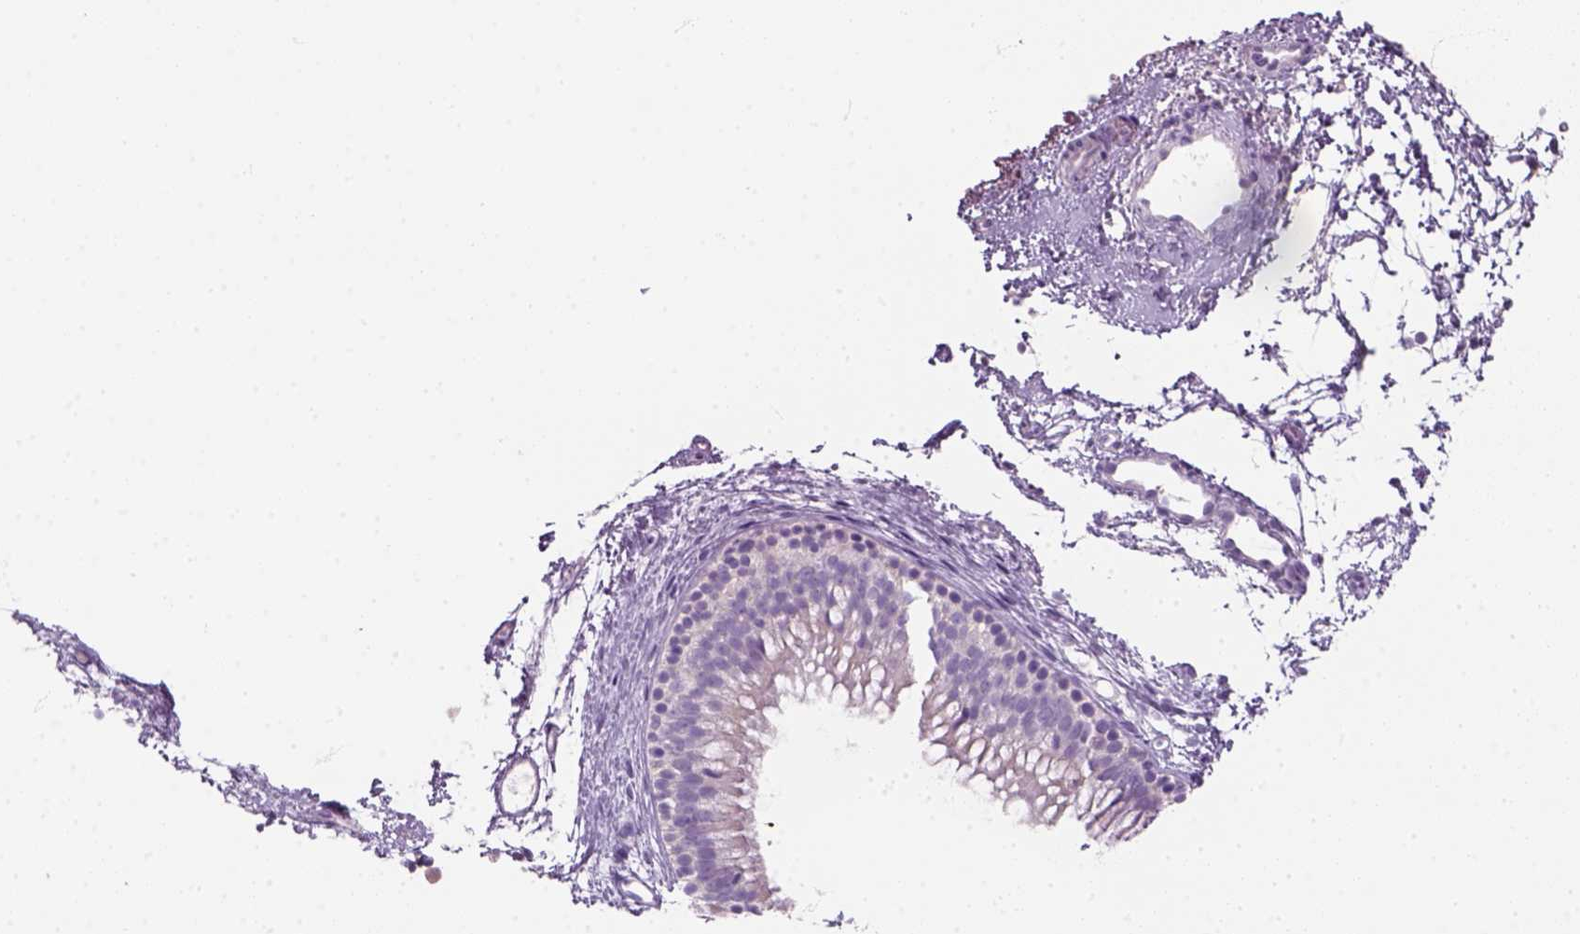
{"staining": {"intensity": "negative", "quantity": "none", "location": "none"}, "tissue": "nasopharynx", "cell_type": "Respiratory epithelial cells", "image_type": "normal", "snomed": [{"axis": "morphology", "description": "Normal tissue, NOS"}, {"axis": "topography", "description": "Nasopharynx"}], "caption": "Benign nasopharynx was stained to show a protein in brown. There is no significant expression in respiratory epithelial cells. (Brightfield microscopy of DAB (3,3'-diaminobenzidine) immunohistochemistry (IHC) at high magnification).", "gene": "SLC12A5", "patient": {"sex": "male", "age": 58}}